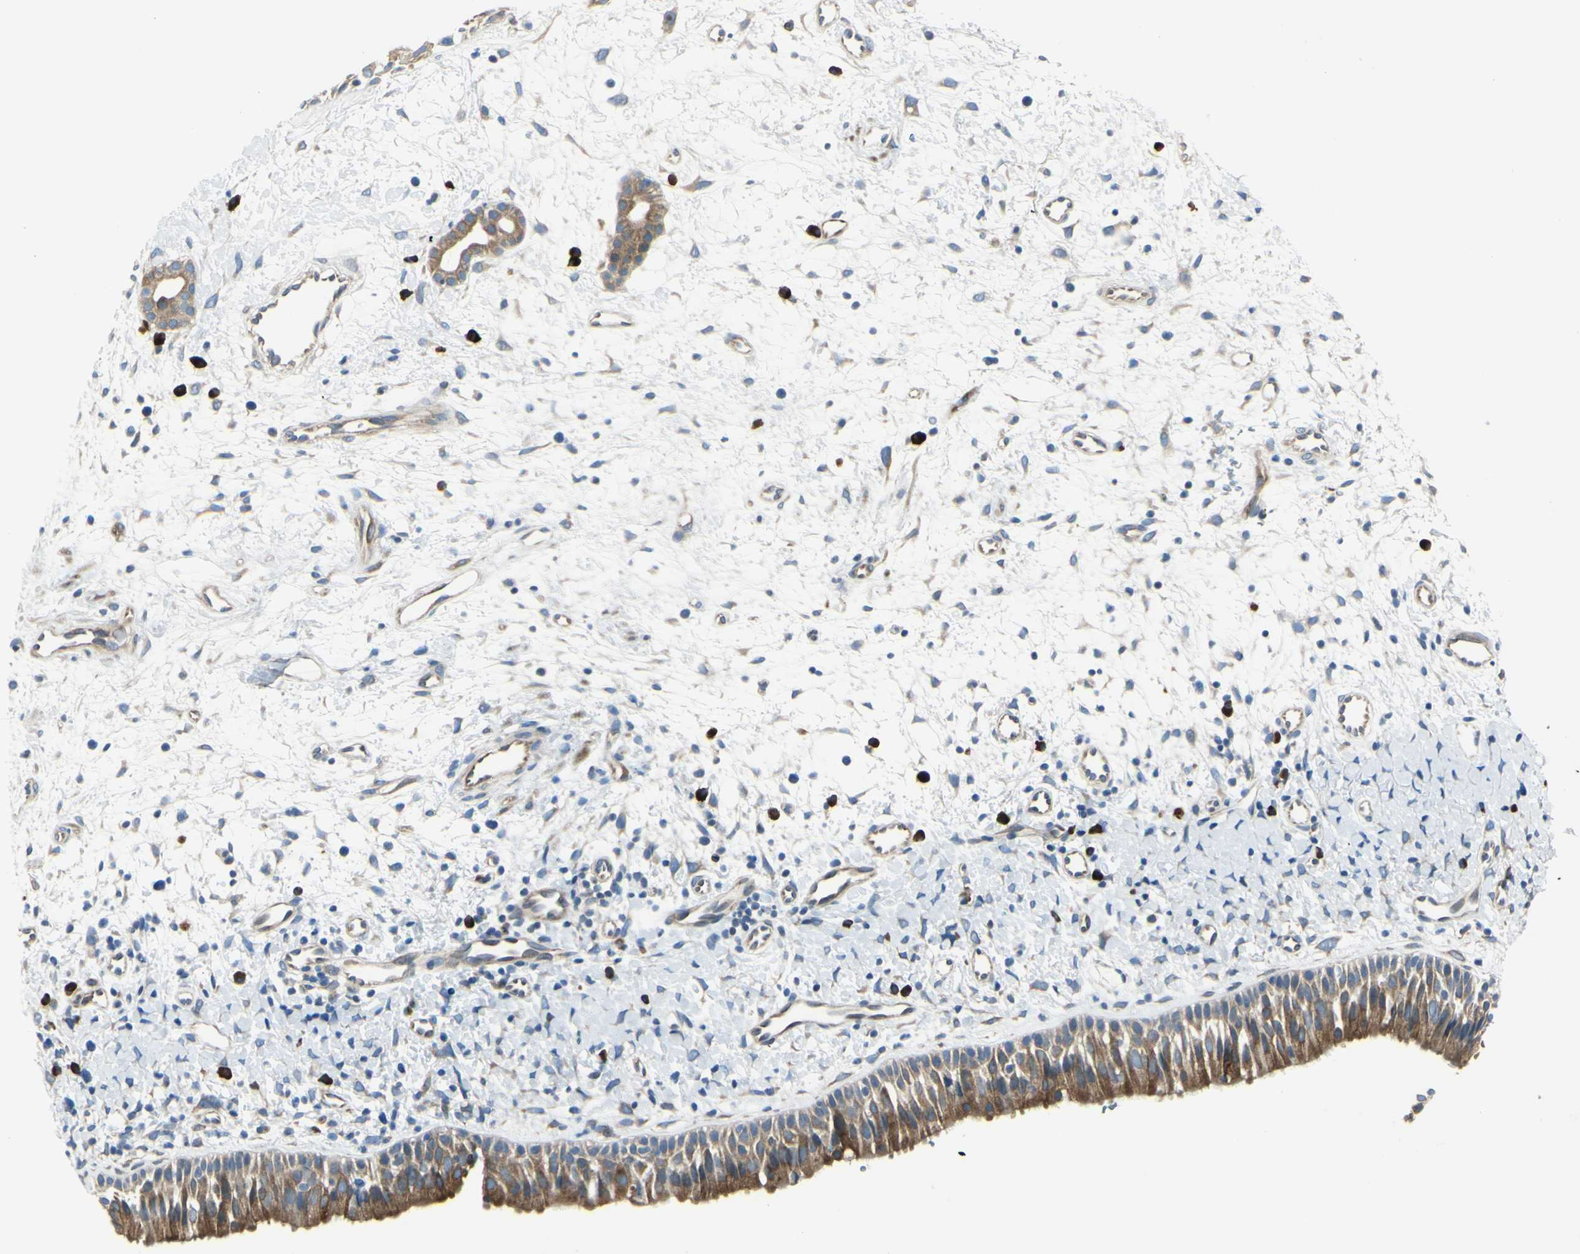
{"staining": {"intensity": "moderate", "quantity": ">75%", "location": "cytoplasmic/membranous"}, "tissue": "nasopharynx", "cell_type": "Respiratory epithelial cells", "image_type": "normal", "snomed": [{"axis": "morphology", "description": "Normal tissue, NOS"}, {"axis": "topography", "description": "Nasopharynx"}], "caption": "Moderate cytoplasmic/membranous protein staining is seen in approximately >75% of respiratory epithelial cells in nasopharynx. (DAB (3,3'-diaminobenzidine) IHC with brightfield microscopy, high magnification).", "gene": "SELENOS", "patient": {"sex": "male", "age": 22}}